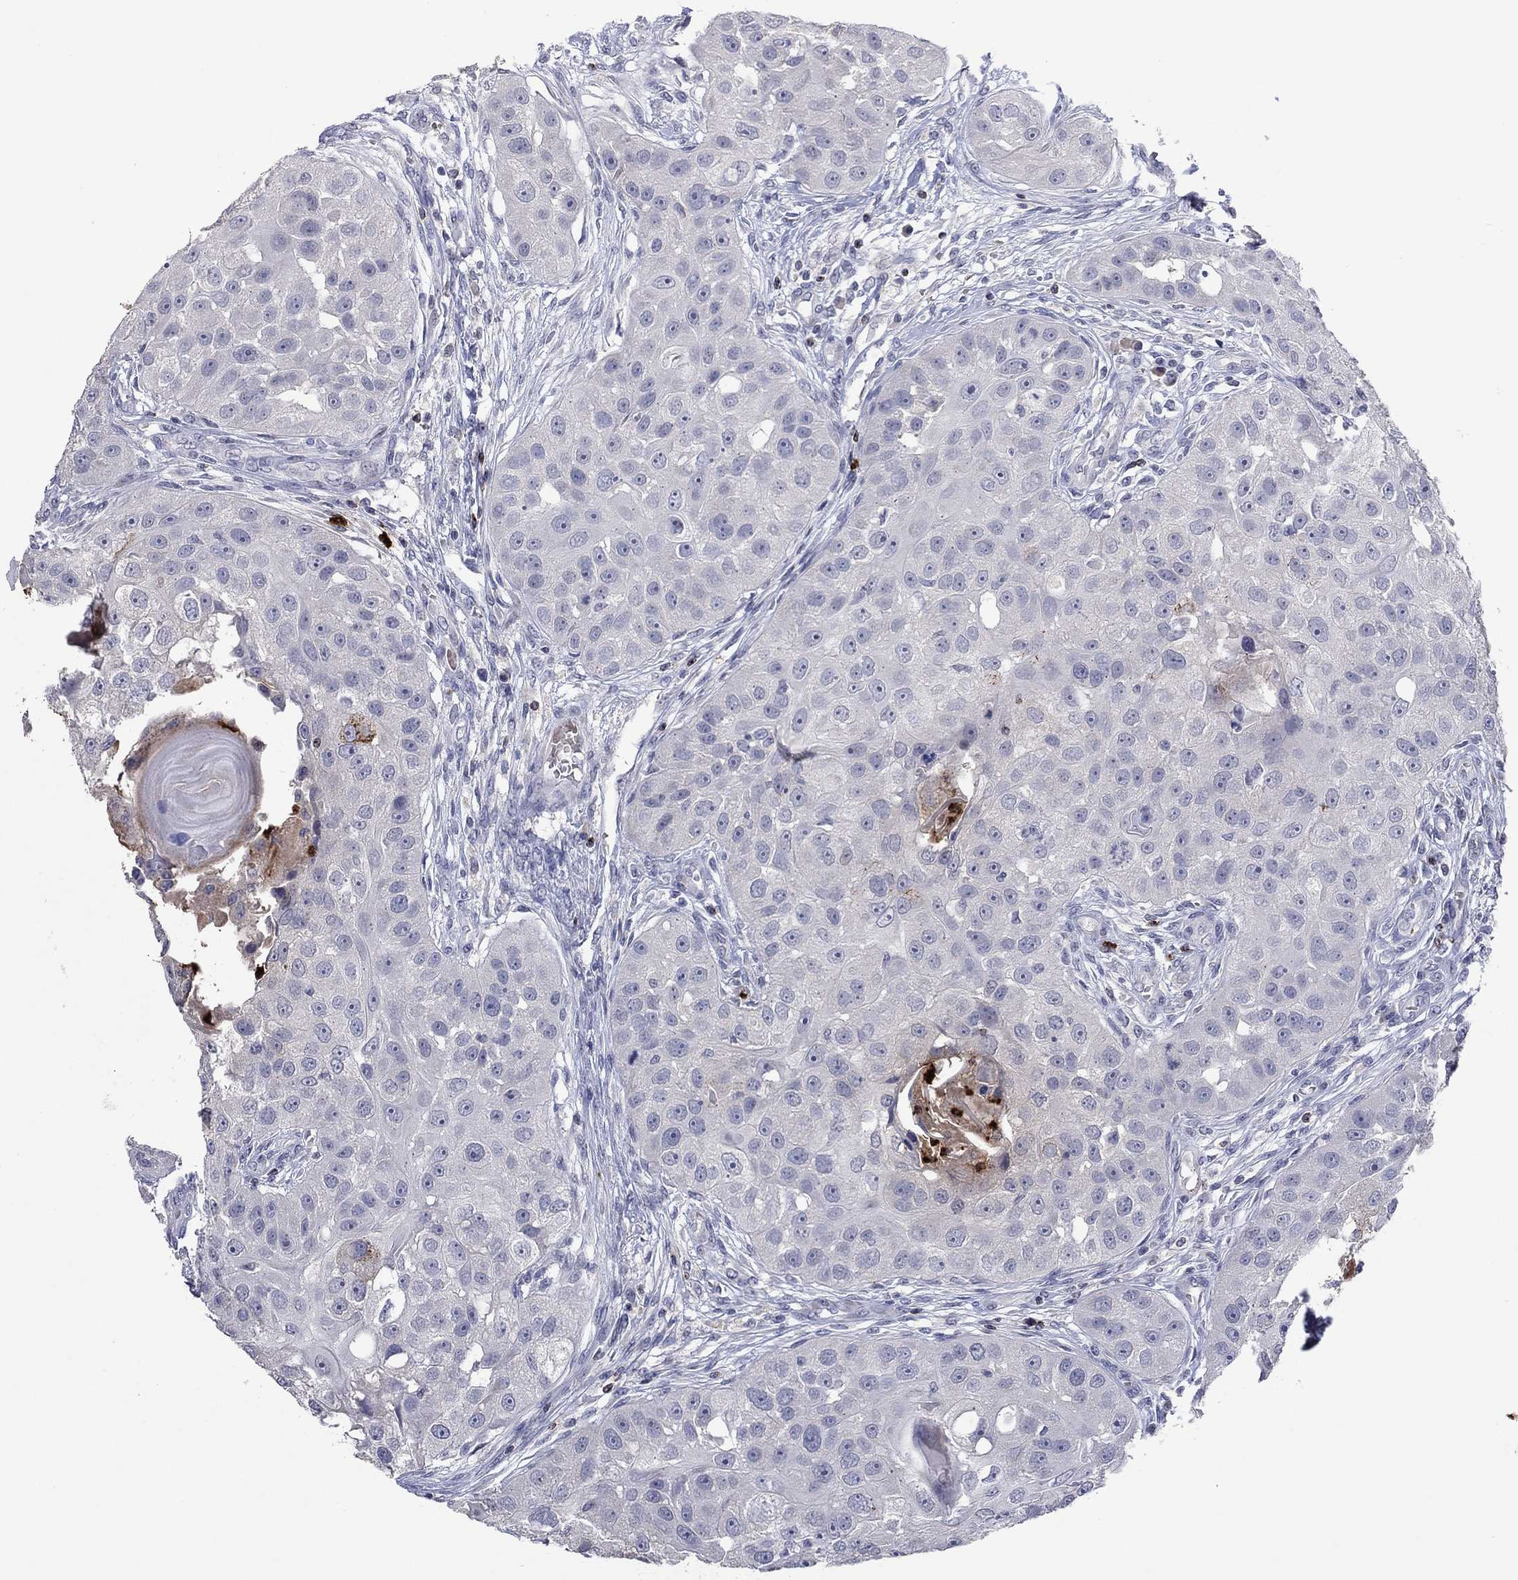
{"staining": {"intensity": "negative", "quantity": "none", "location": "none"}, "tissue": "head and neck cancer", "cell_type": "Tumor cells", "image_type": "cancer", "snomed": [{"axis": "morphology", "description": "Normal tissue, NOS"}, {"axis": "morphology", "description": "Squamous cell carcinoma, NOS"}, {"axis": "topography", "description": "Skeletal muscle"}, {"axis": "topography", "description": "Head-Neck"}], "caption": "This is an immunohistochemistry micrograph of human head and neck squamous cell carcinoma. There is no expression in tumor cells.", "gene": "CCL5", "patient": {"sex": "male", "age": 51}}